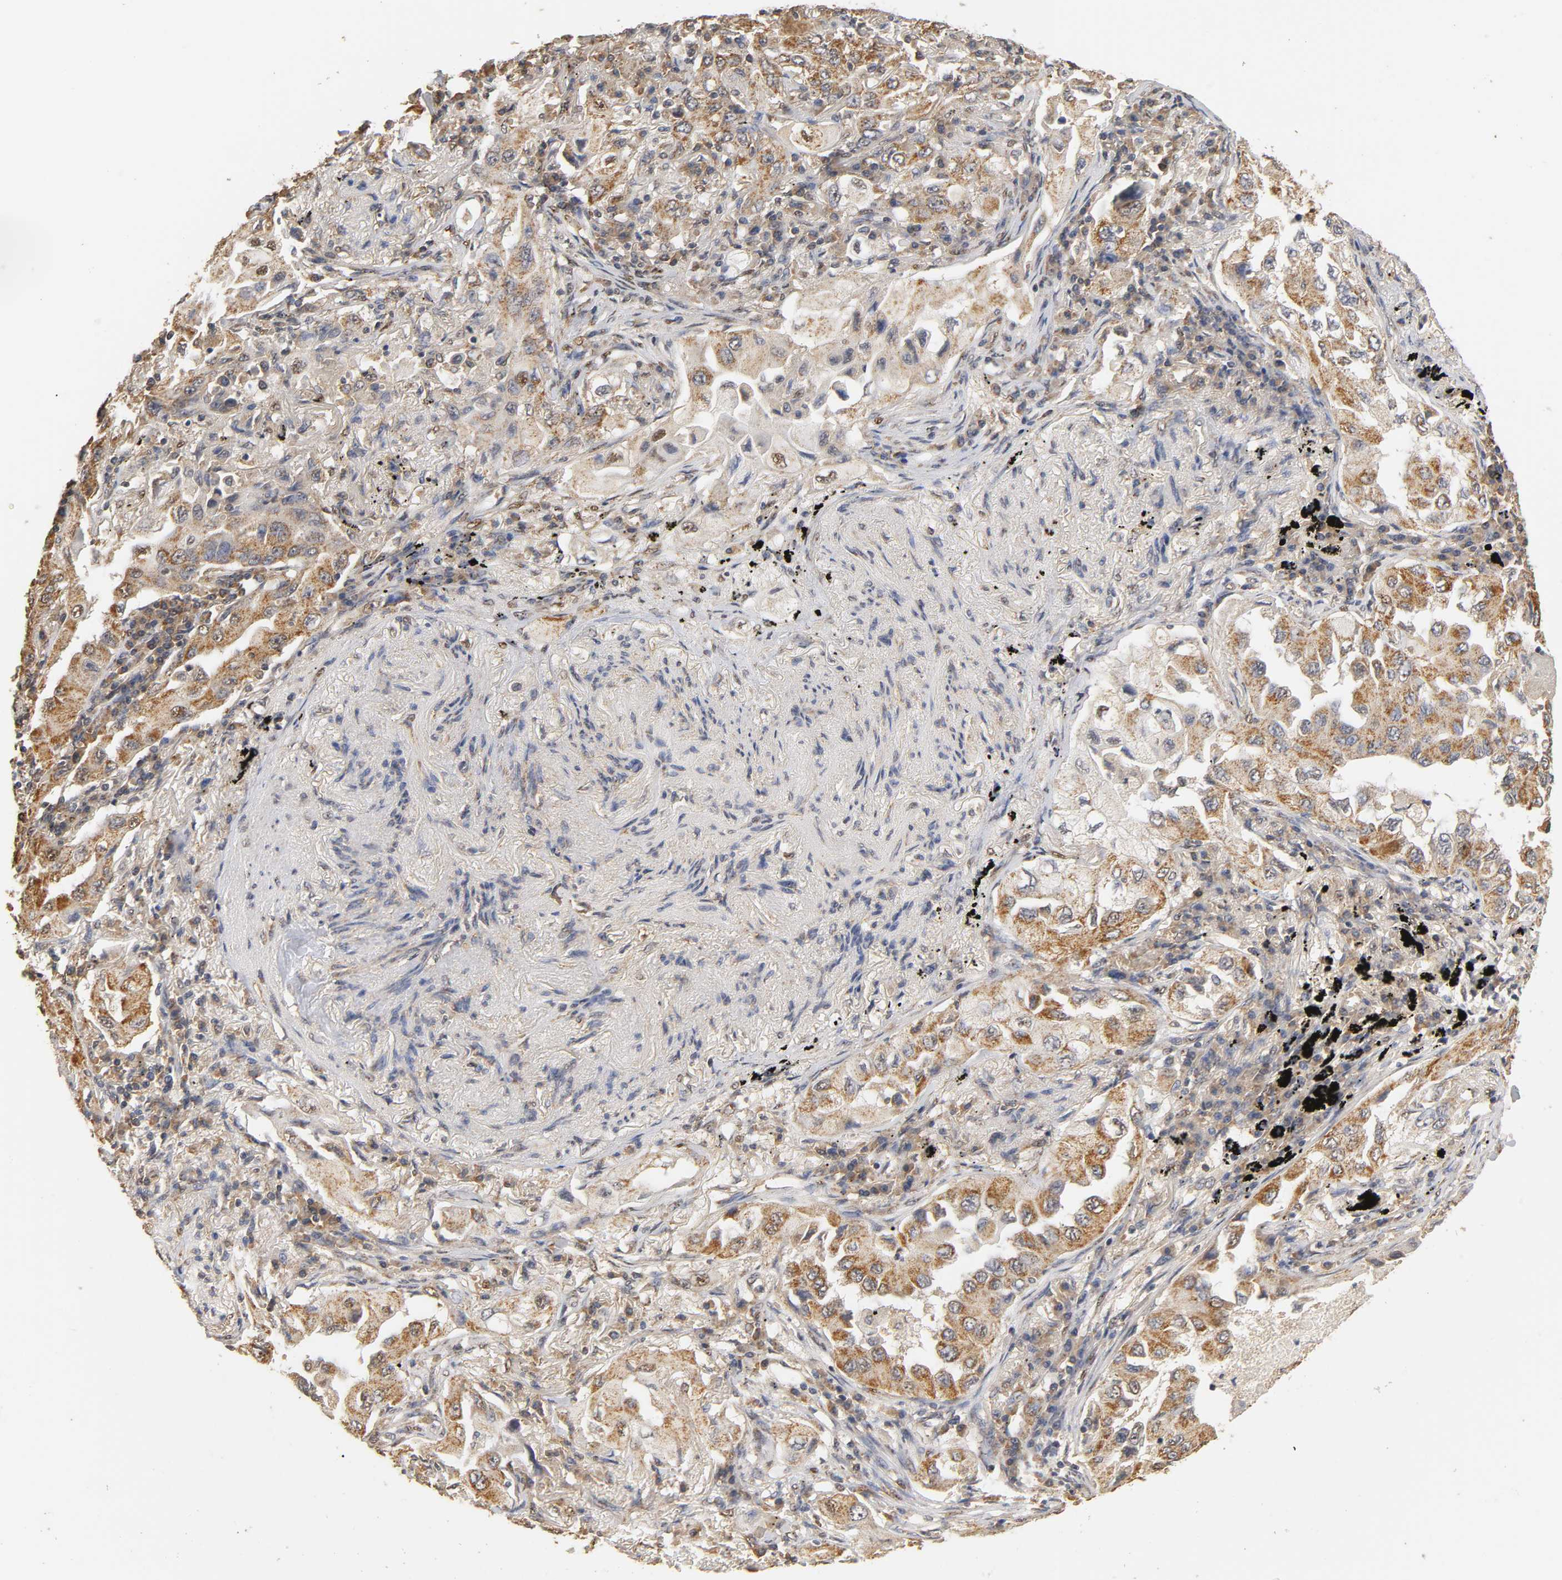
{"staining": {"intensity": "strong", "quantity": "25%-75%", "location": "cytoplasmic/membranous"}, "tissue": "lung cancer", "cell_type": "Tumor cells", "image_type": "cancer", "snomed": [{"axis": "morphology", "description": "Adenocarcinoma, NOS"}, {"axis": "topography", "description": "Lung"}], "caption": "Adenocarcinoma (lung) stained with a protein marker shows strong staining in tumor cells.", "gene": "PKN1", "patient": {"sex": "female", "age": 65}}